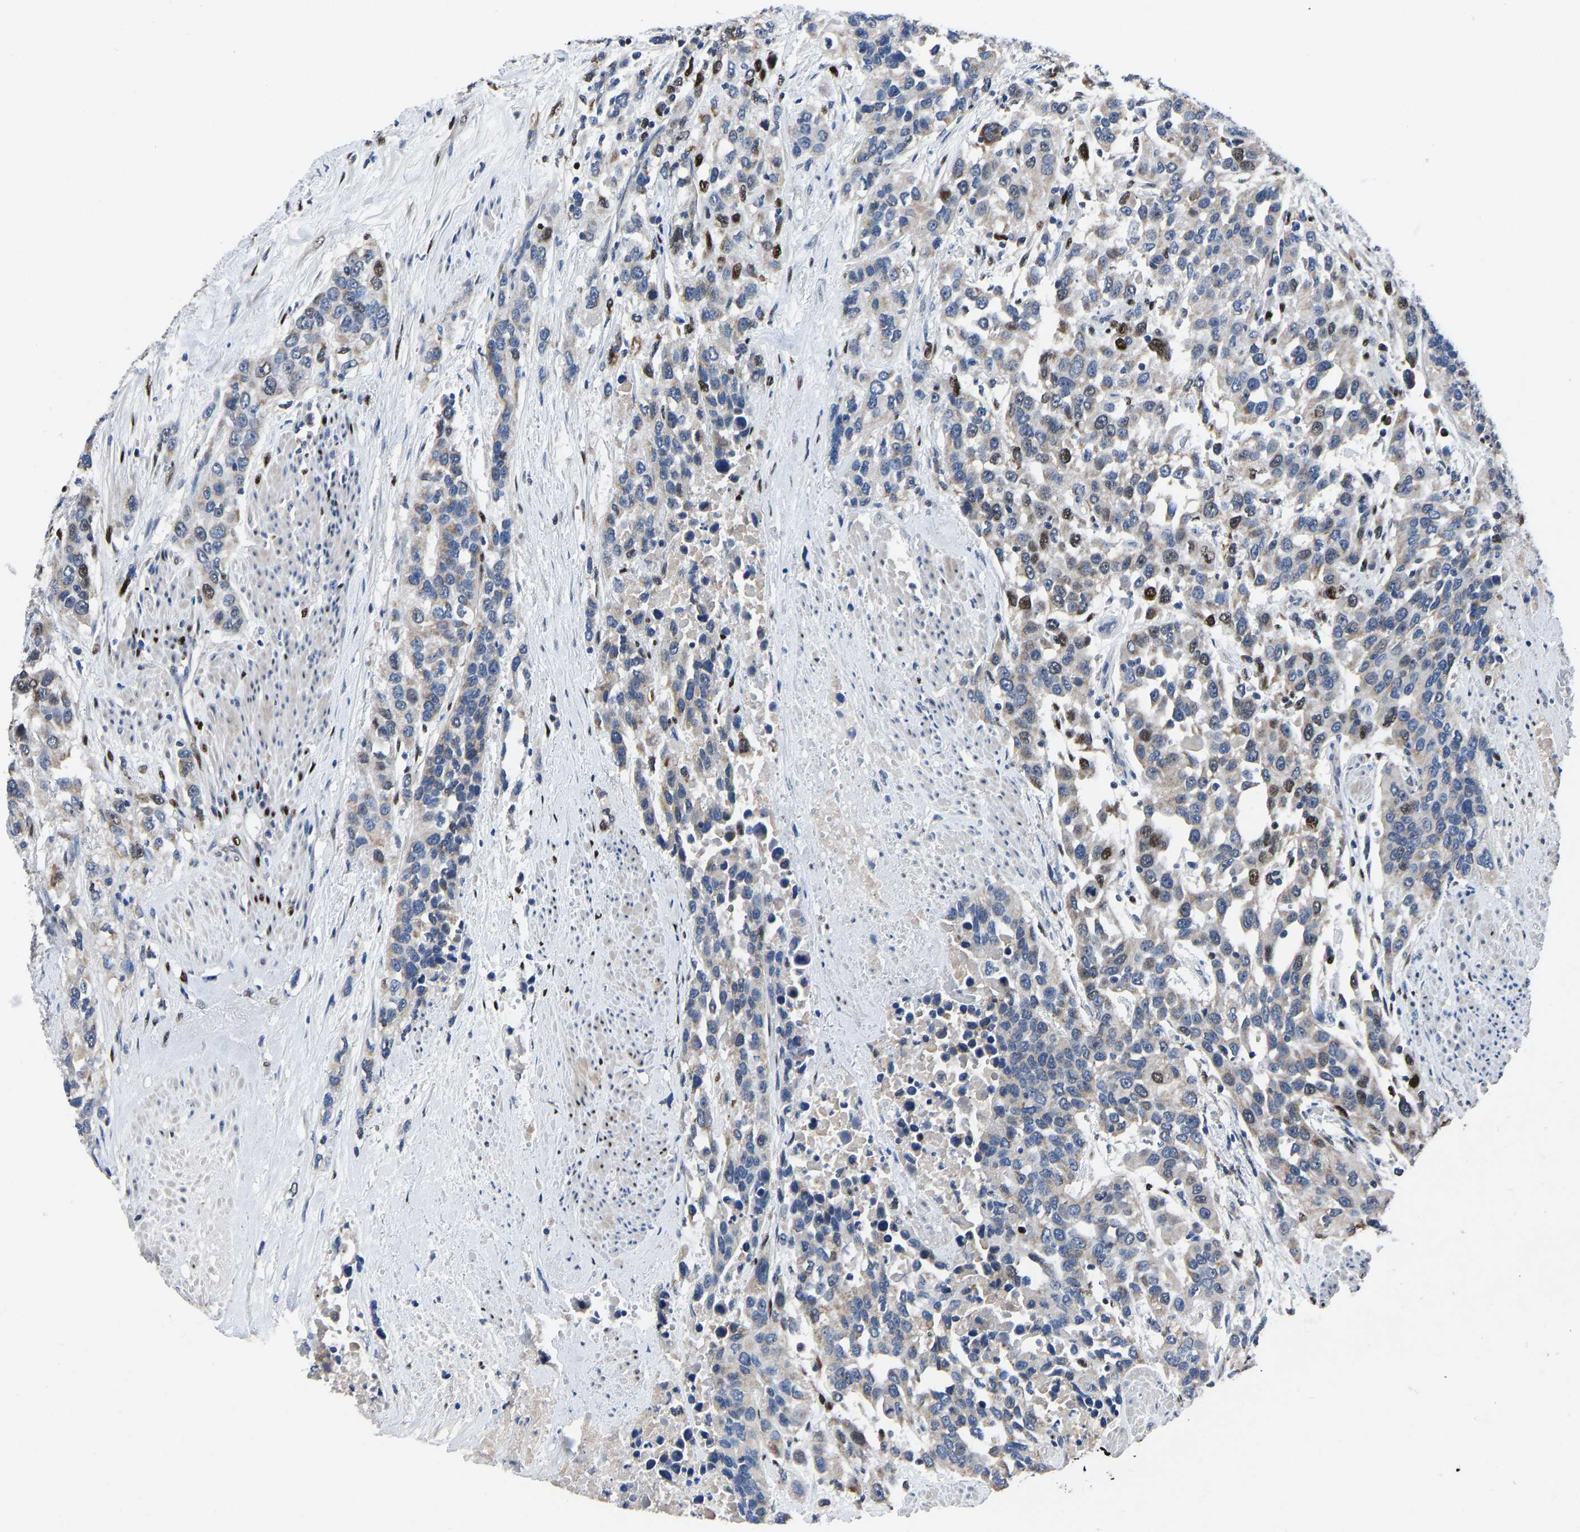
{"staining": {"intensity": "moderate", "quantity": "<25%", "location": "cytoplasmic/membranous,nuclear"}, "tissue": "urothelial cancer", "cell_type": "Tumor cells", "image_type": "cancer", "snomed": [{"axis": "morphology", "description": "Urothelial carcinoma, High grade"}, {"axis": "topography", "description": "Urinary bladder"}], "caption": "There is low levels of moderate cytoplasmic/membranous and nuclear positivity in tumor cells of urothelial cancer, as demonstrated by immunohistochemical staining (brown color).", "gene": "EGR1", "patient": {"sex": "female", "age": 80}}